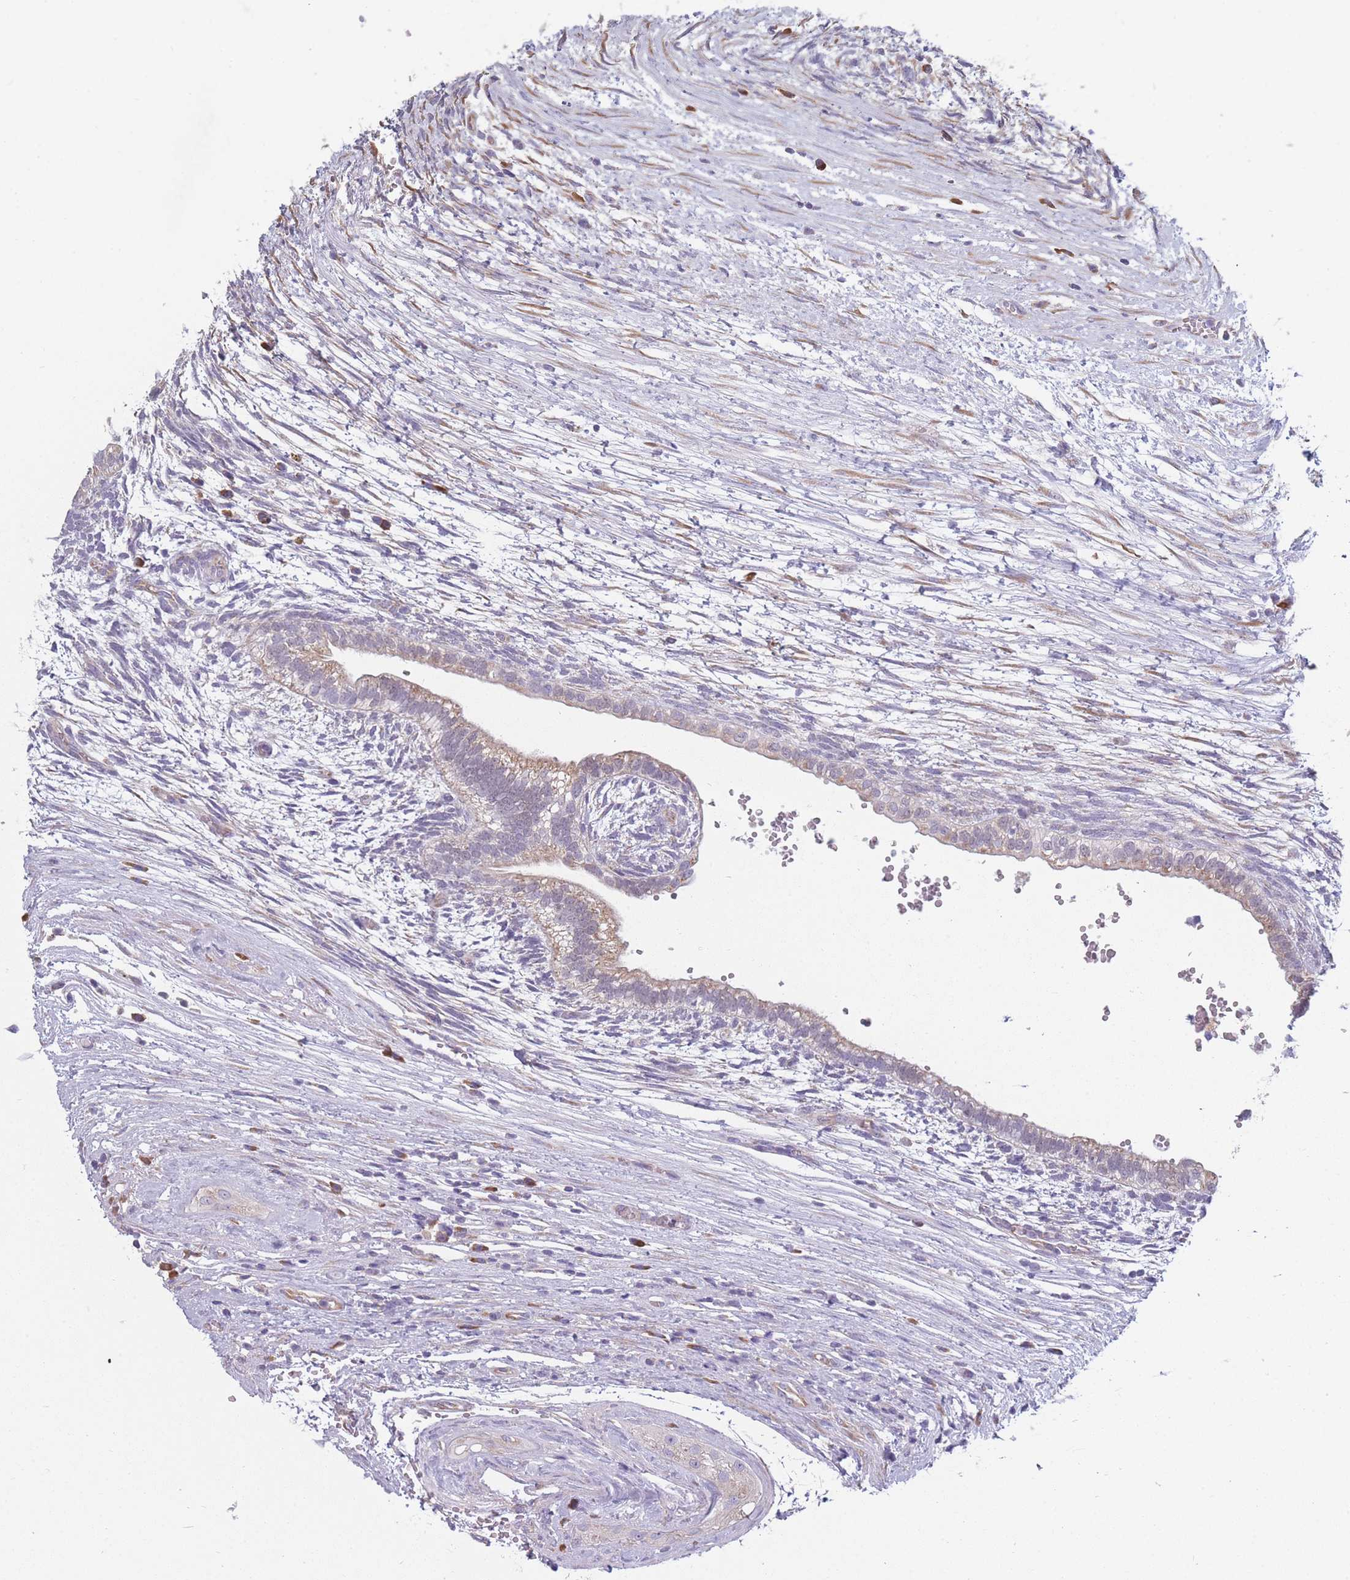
{"staining": {"intensity": "weak", "quantity": "25%-75%", "location": "cytoplasmic/membranous"}, "tissue": "testis cancer", "cell_type": "Tumor cells", "image_type": "cancer", "snomed": [{"axis": "morphology", "description": "Normal tissue, NOS"}, {"axis": "morphology", "description": "Carcinoma, Embryonal, NOS"}, {"axis": "topography", "description": "Testis"}], "caption": "The histopathology image displays immunohistochemical staining of testis cancer. There is weak cytoplasmic/membranous staining is seen in about 25%-75% of tumor cells. (DAB IHC, brown staining for protein, blue staining for nuclei).", "gene": "NDUFAF6", "patient": {"sex": "male", "age": 32}}